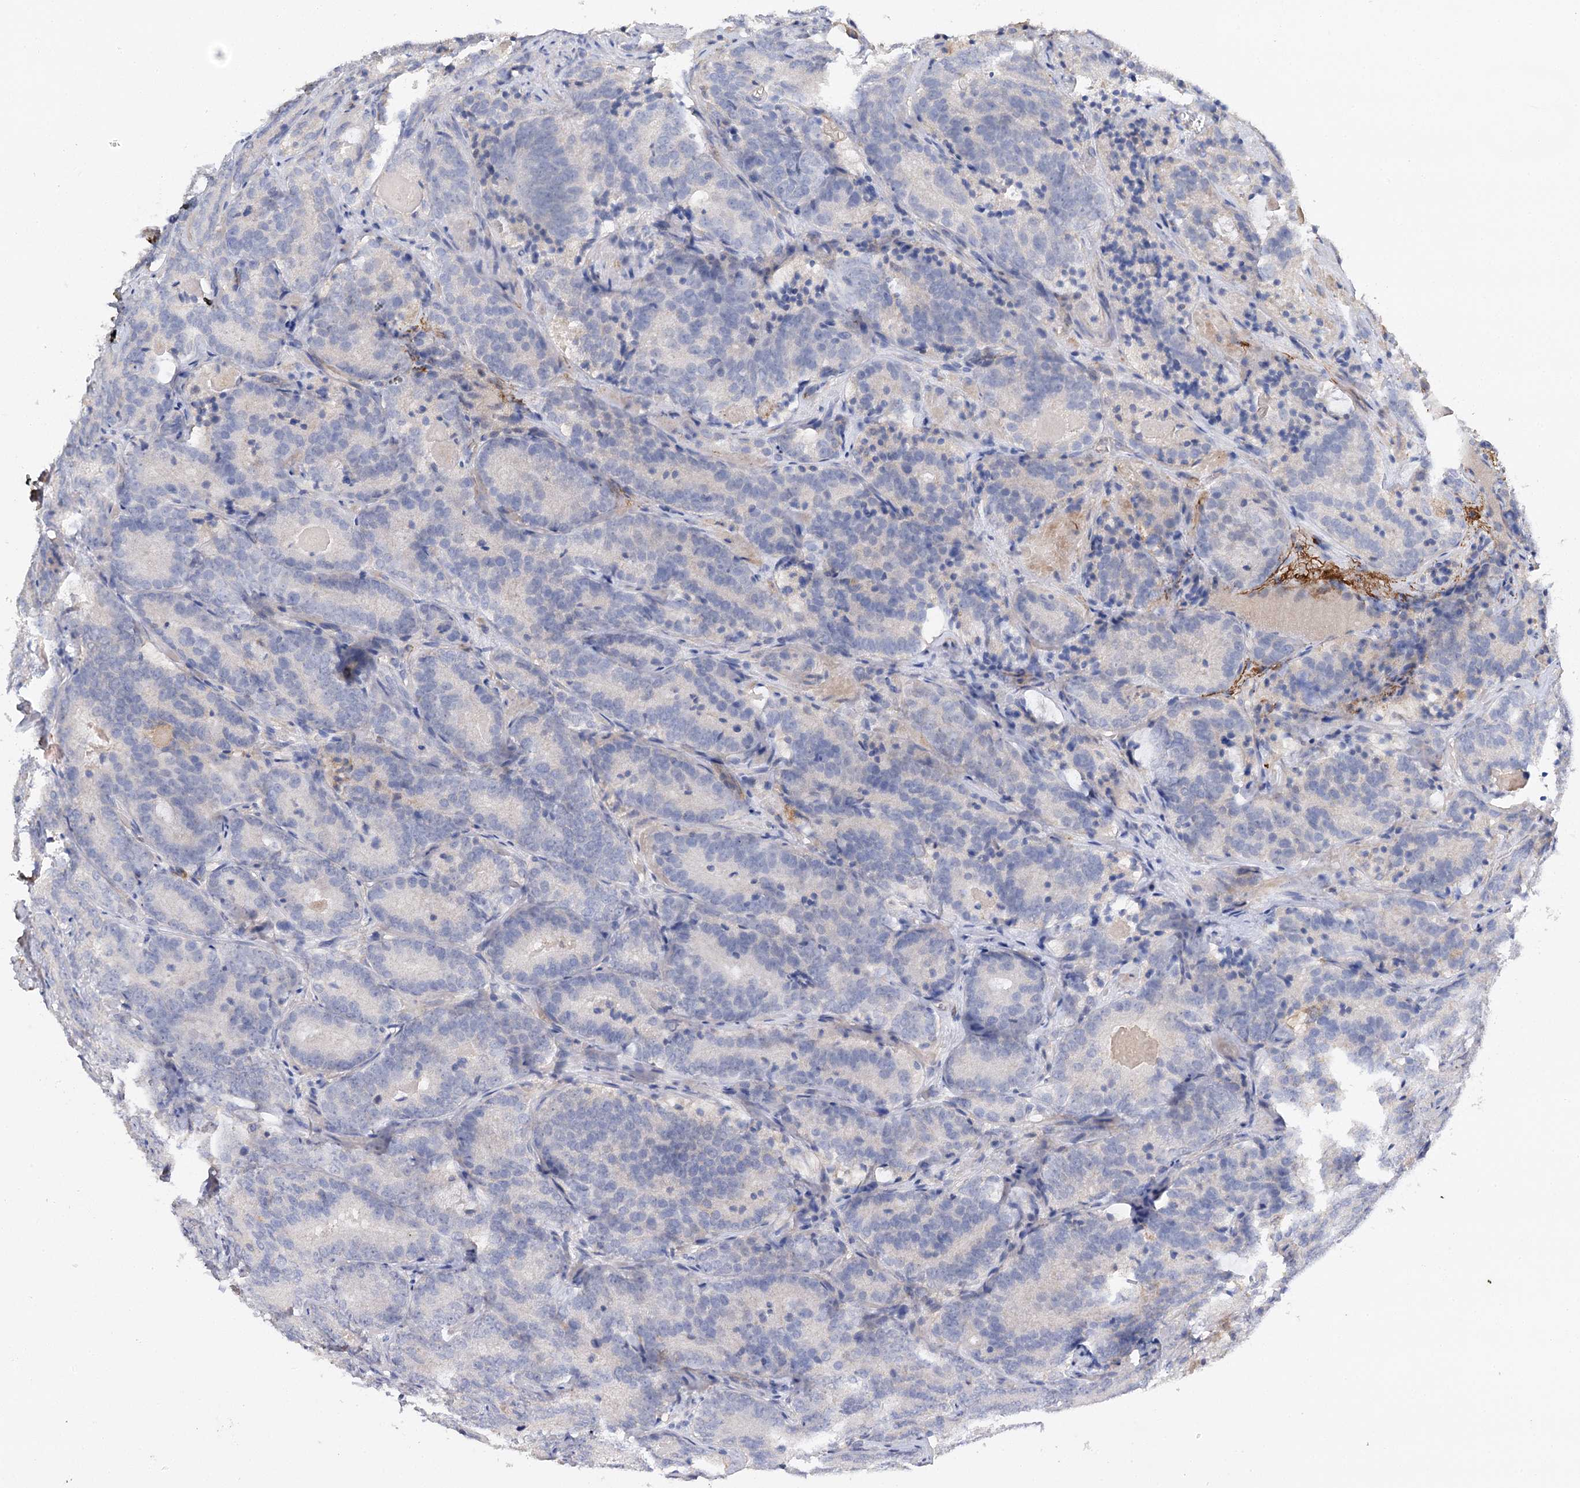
{"staining": {"intensity": "negative", "quantity": "none", "location": "none"}, "tissue": "prostate cancer", "cell_type": "Tumor cells", "image_type": "cancer", "snomed": [{"axis": "morphology", "description": "Adenocarcinoma, High grade"}, {"axis": "topography", "description": "Prostate"}], "caption": "This is a image of IHC staining of prostate cancer (adenocarcinoma (high-grade)), which shows no staining in tumor cells.", "gene": "EPYC", "patient": {"sex": "male", "age": 57}}